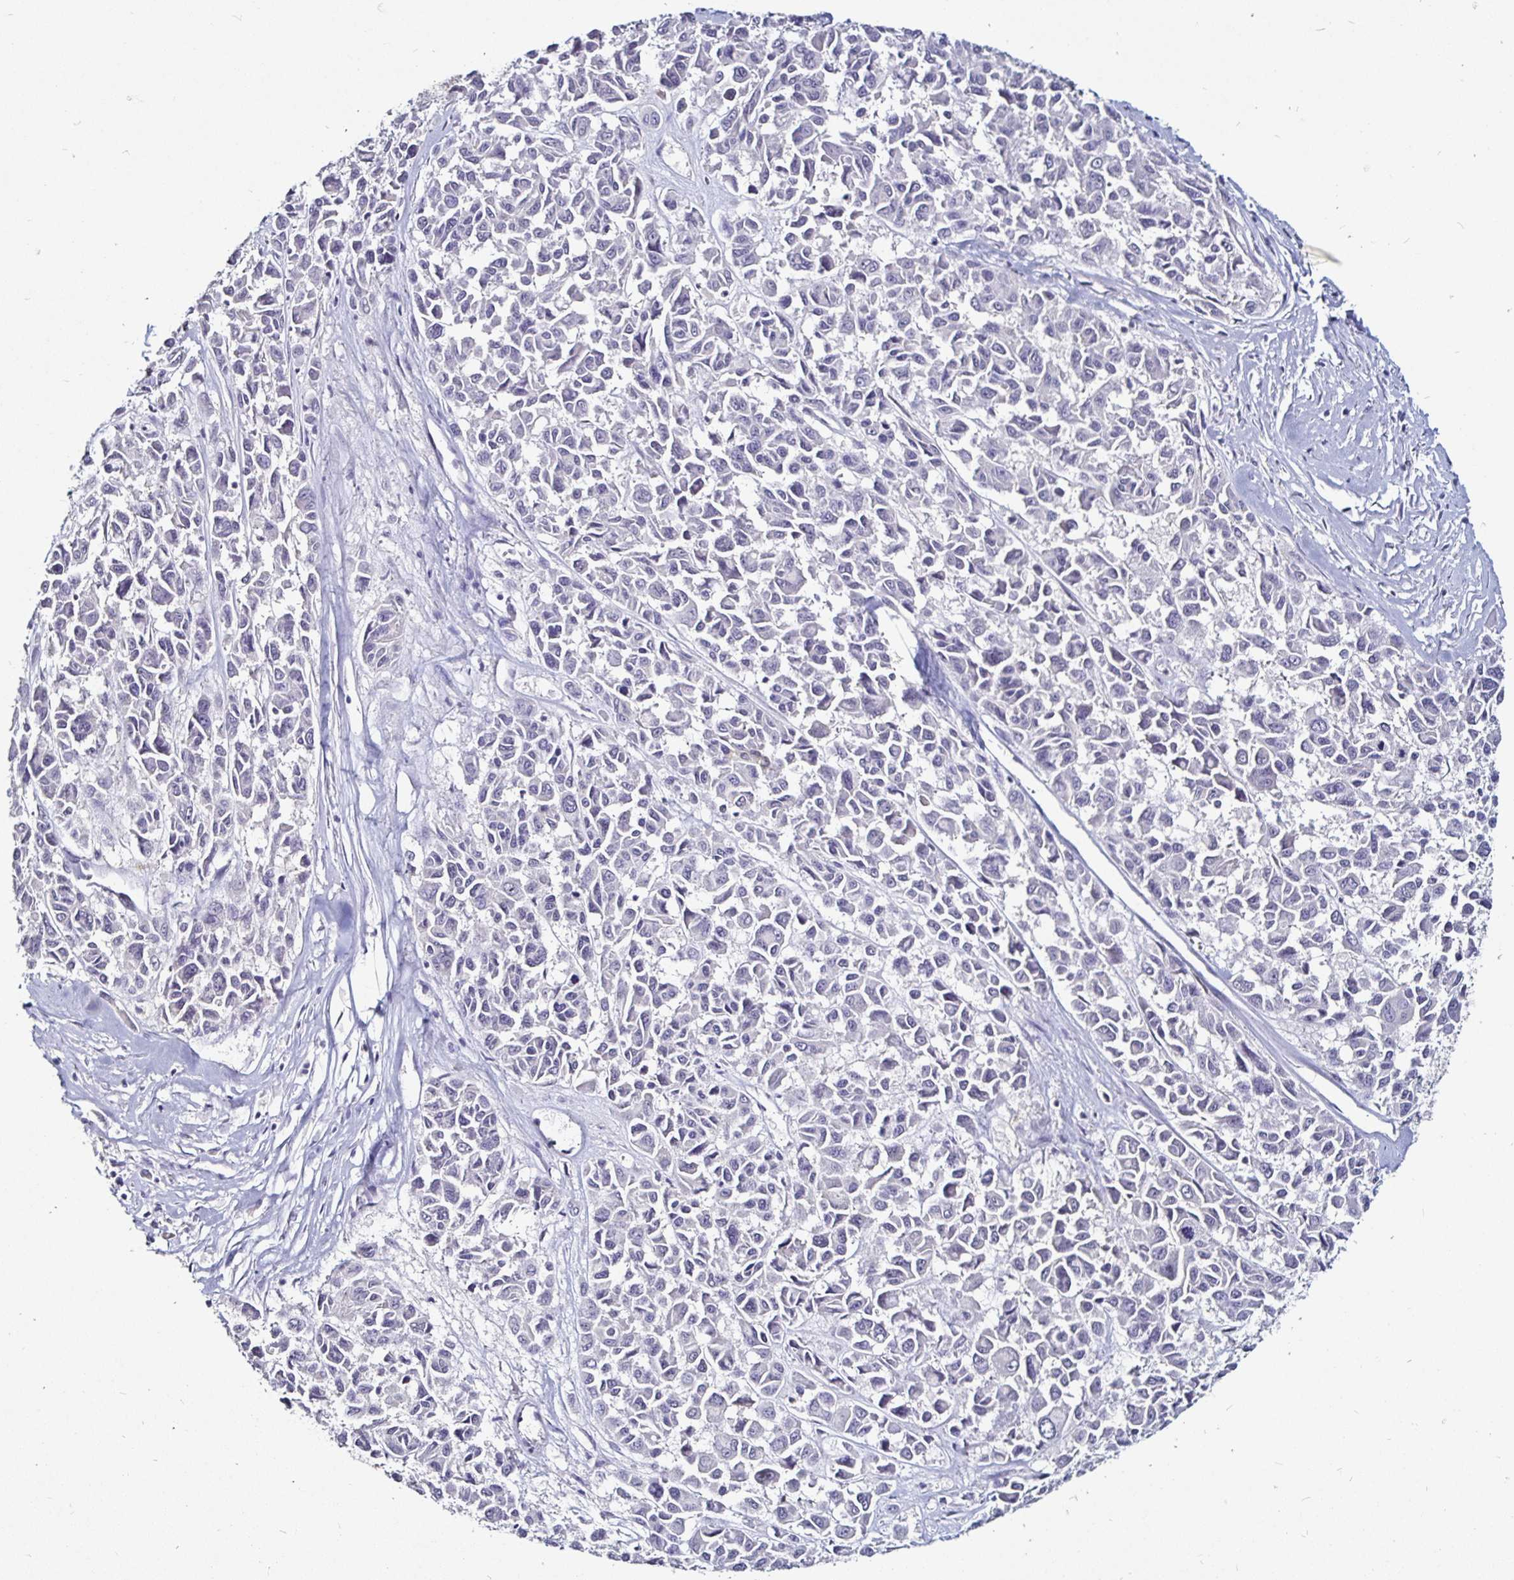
{"staining": {"intensity": "negative", "quantity": "none", "location": "none"}, "tissue": "melanoma", "cell_type": "Tumor cells", "image_type": "cancer", "snomed": [{"axis": "morphology", "description": "Malignant melanoma, NOS"}, {"axis": "topography", "description": "Skin"}], "caption": "Malignant melanoma was stained to show a protein in brown. There is no significant staining in tumor cells.", "gene": "FAIM2", "patient": {"sex": "female", "age": 66}}